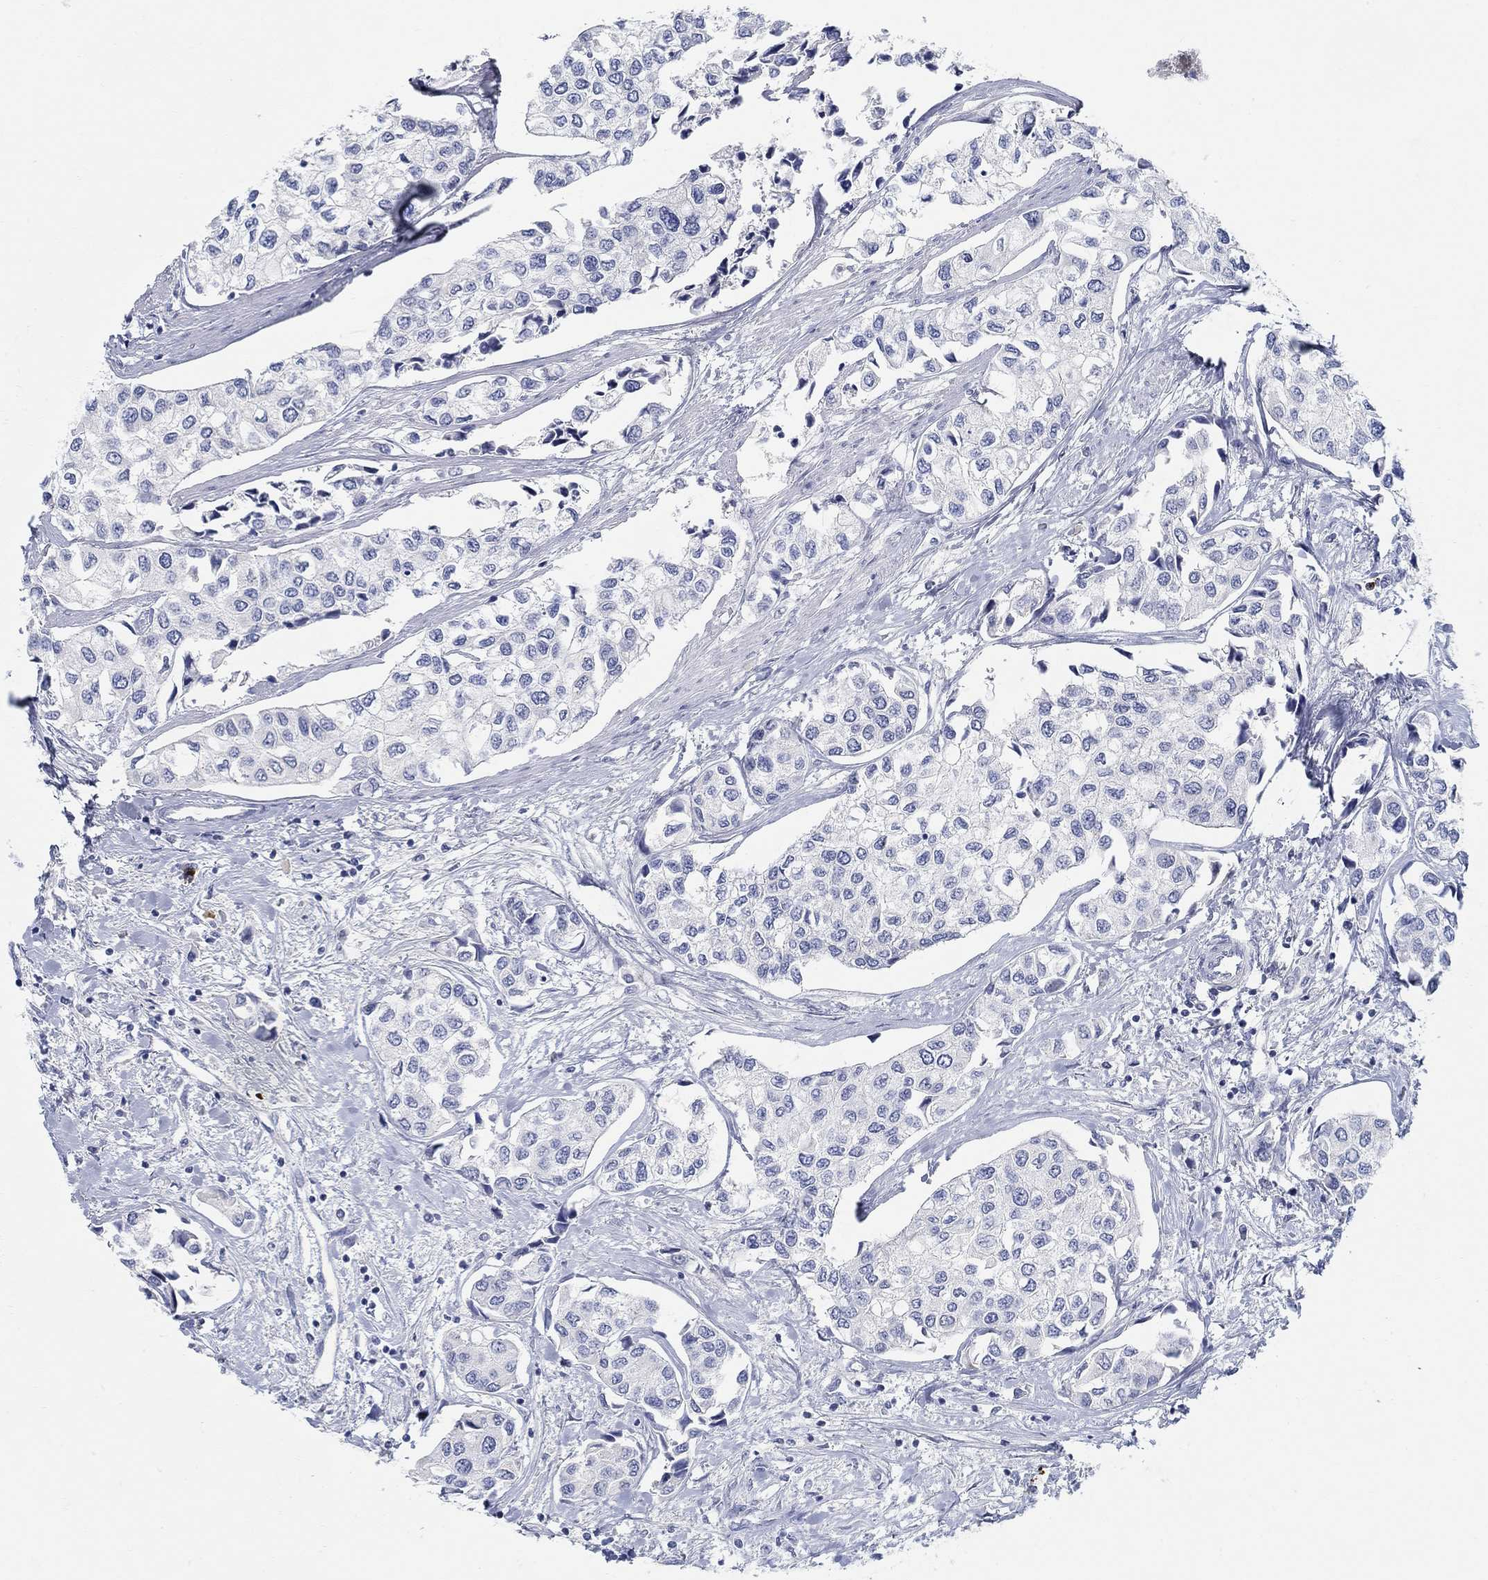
{"staining": {"intensity": "negative", "quantity": "none", "location": "none"}, "tissue": "urothelial cancer", "cell_type": "Tumor cells", "image_type": "cancer", "snomed": [{"axis": "morphology", "description": "Urothelial carcinoma, High grade"}, {"axis": "topography", "description": "Urinary bladder"}], "caption": "Immunohistochemistry (IHC) micrograph of urothelial carcinoma (high-grade) stained for a protein (brown), which shows no expression in tumor cells.", "gene": "ANO7", "patient": {"sex": "male", "age": 73}}